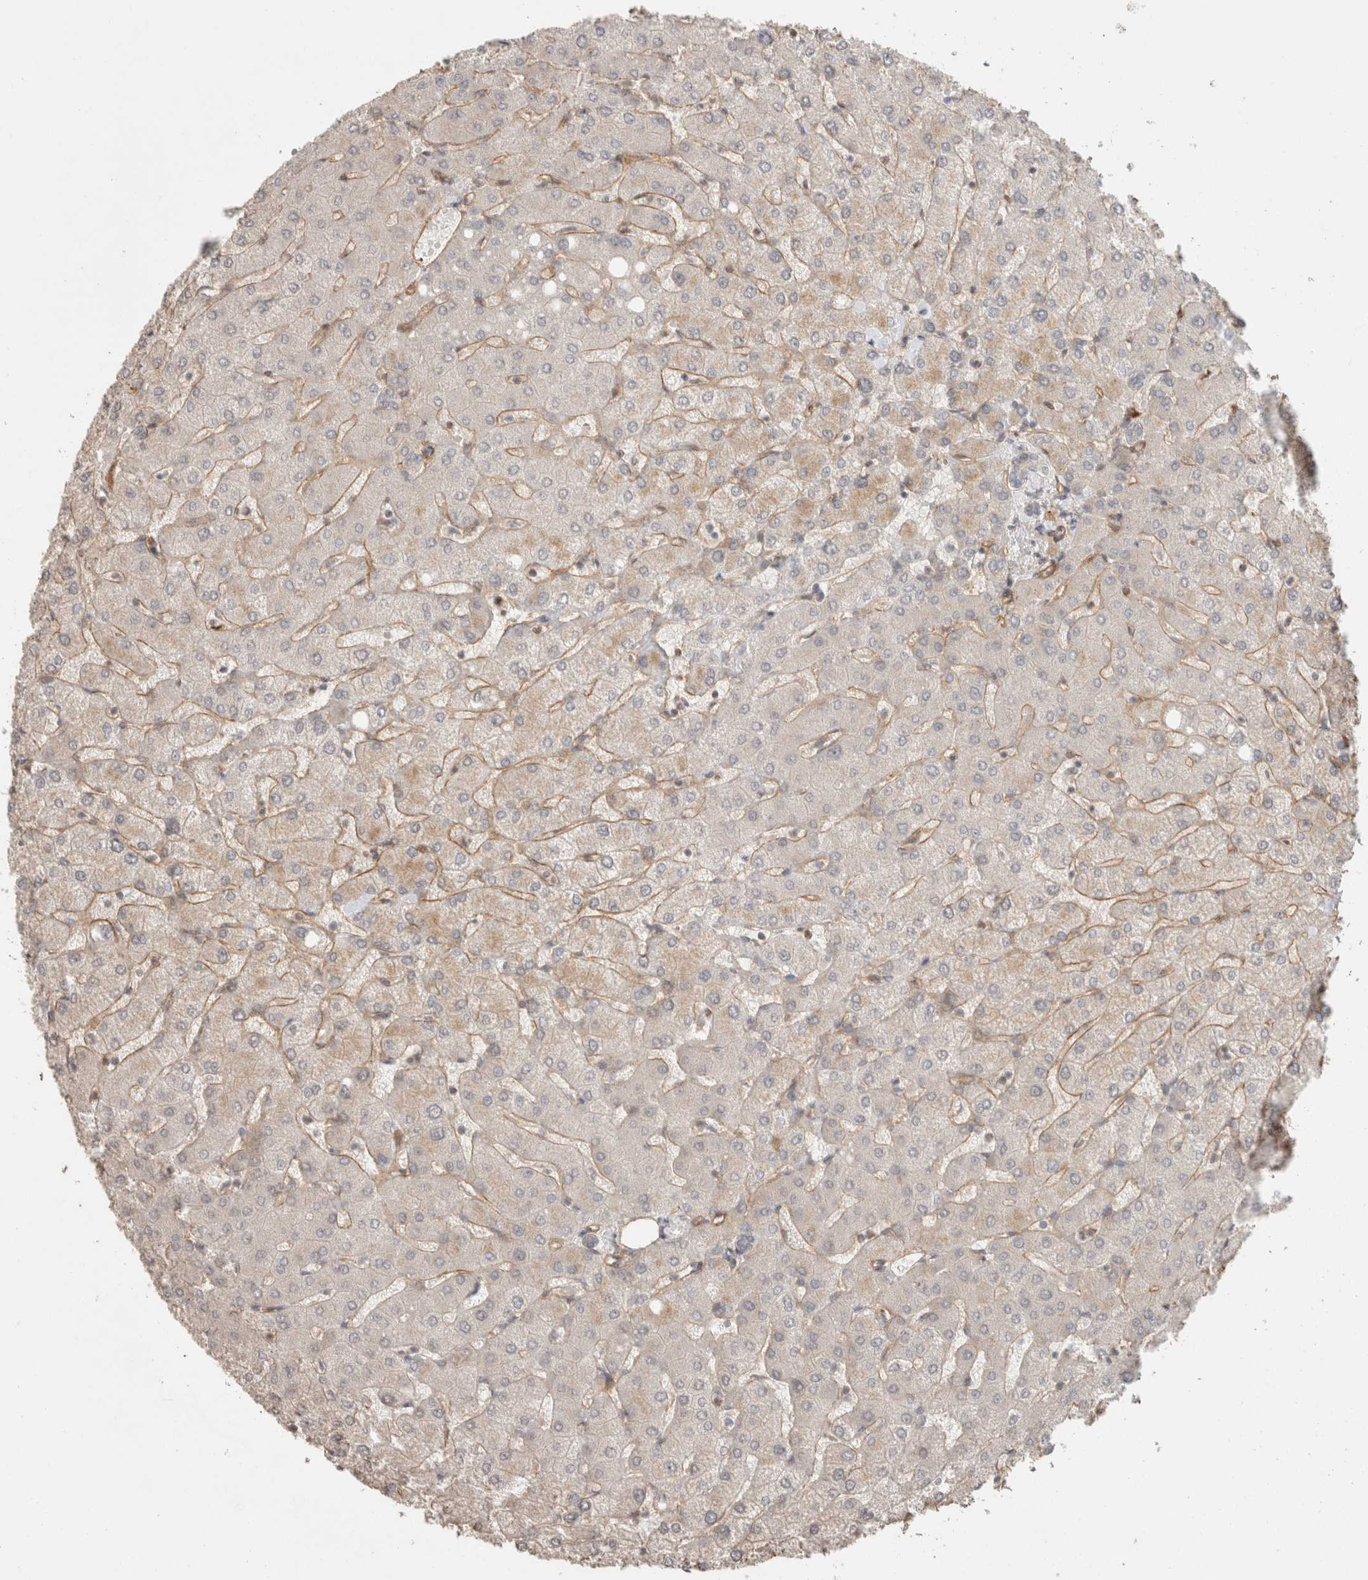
{"staining": {"intensity": "negative", "quantity": "none", "location": "none"}, "tissue": "liver", "cell_type": "Cholangiocytes", "image_type": "normal", "snomed": [{"axis": "morphology", "description": "Normal tissue, NOS"}, {"axis": "topography", "description": "Liver"}], "caption": "Cholangiocytes show no significant protein staining in benign liver. (DAB immunohistochemistry visualized using brightfield microscopy, high magnification).", "gene": "HSPG2", "patient": {"sex": "female", "age": 54}}